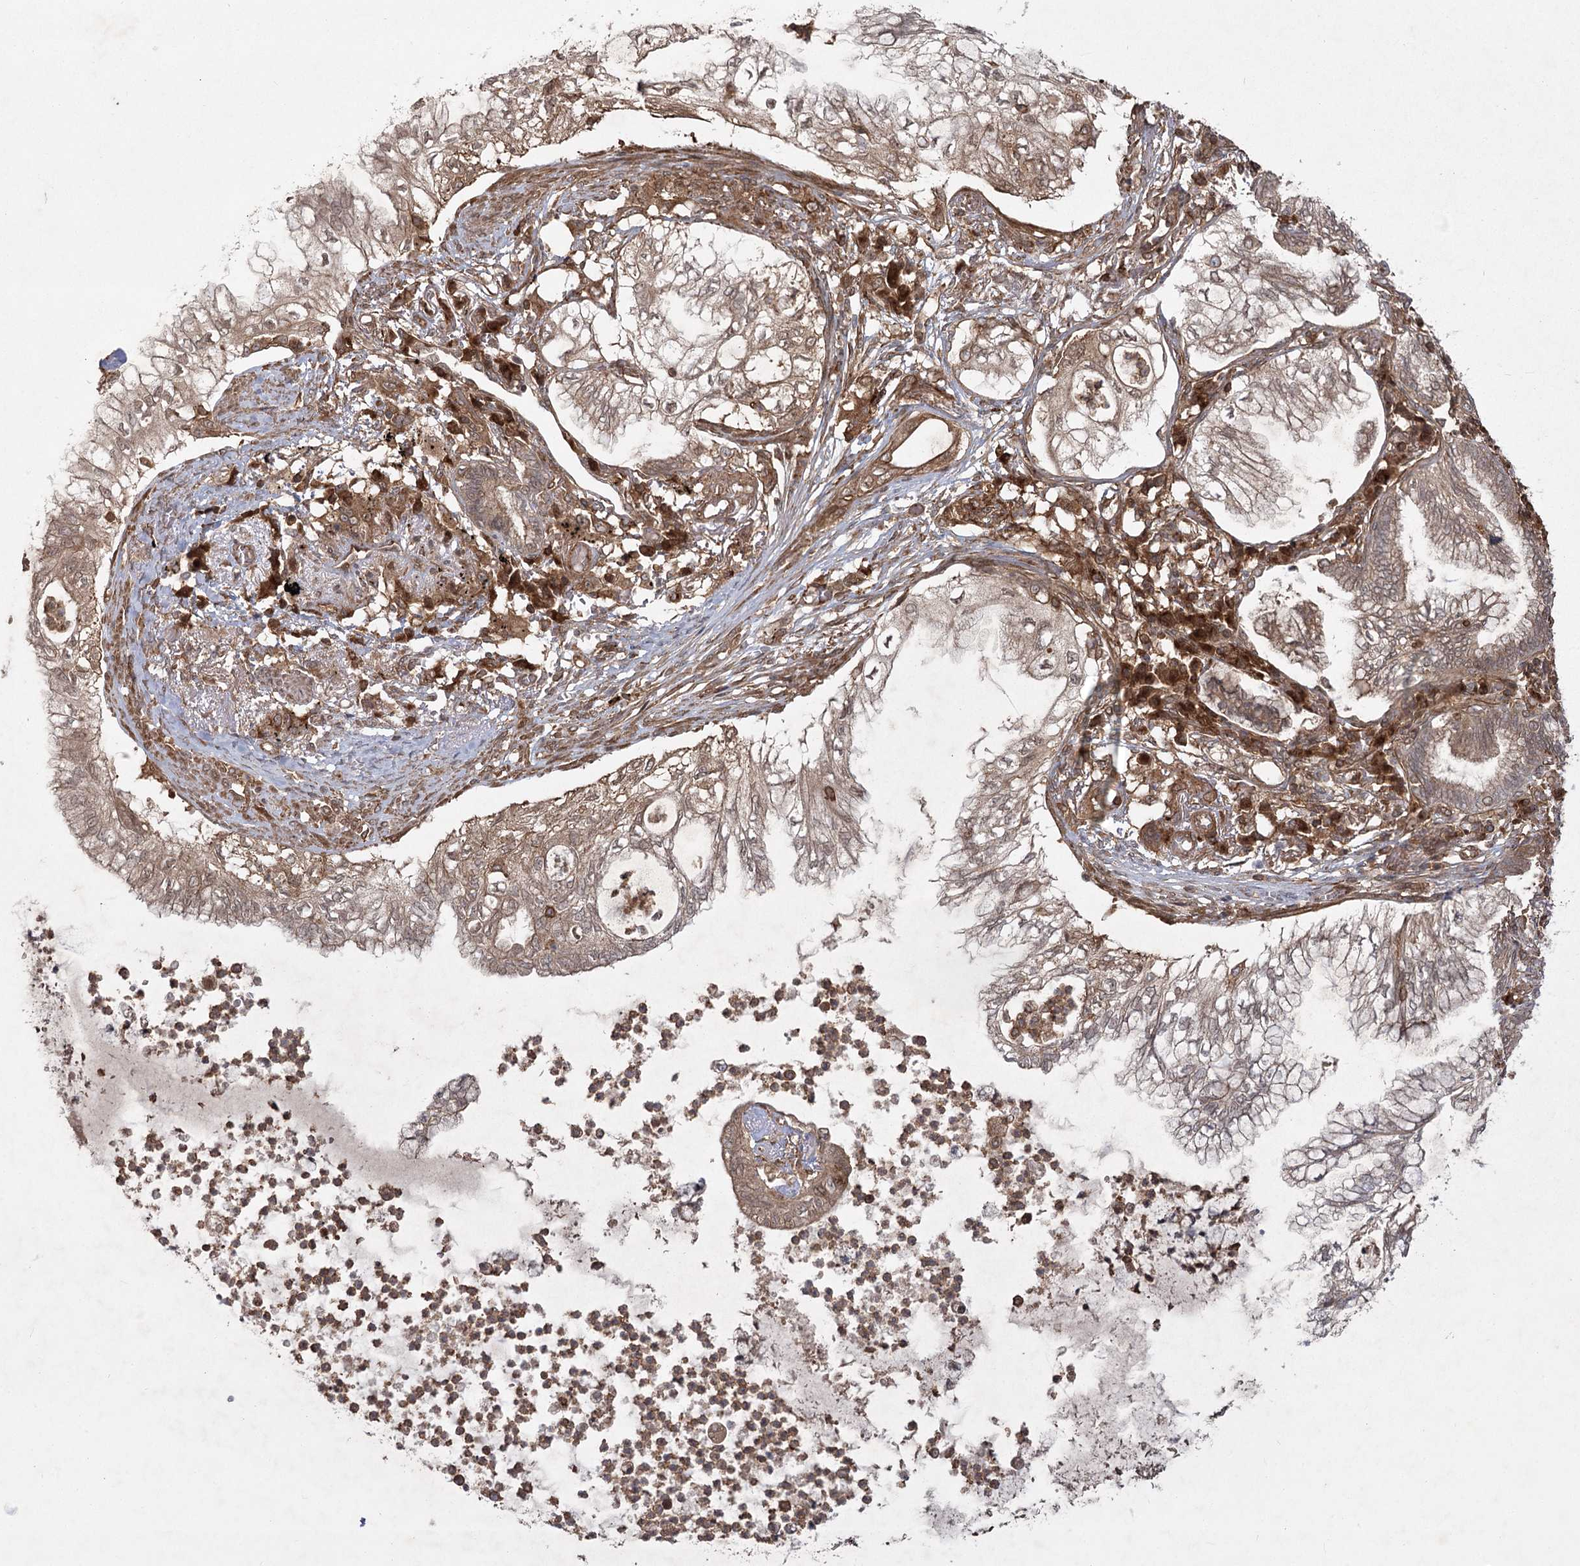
{"staining": {"intensity": "moderate", "quantity": ">75%", "location": "cytoplasmic/membranous,nuclear"}, "tissue": "lung cancer", "cell_type": "Tumor cells", "image_type": "cancer", "snomed": [{"axis": "morphology", "description": "Adenocarcinoma, NOS"}, {"axis": "topography", "description": "Lung"}], "caption": "The micrograph exhibits a brown stain indicating the presence of a protein in the cytoplasmic/membranous and nuclear of tumor cells in lung cancer (adenocarcinoma).", "gene": "MDFIC", "patient": {"sex": "female", "age": 70}}